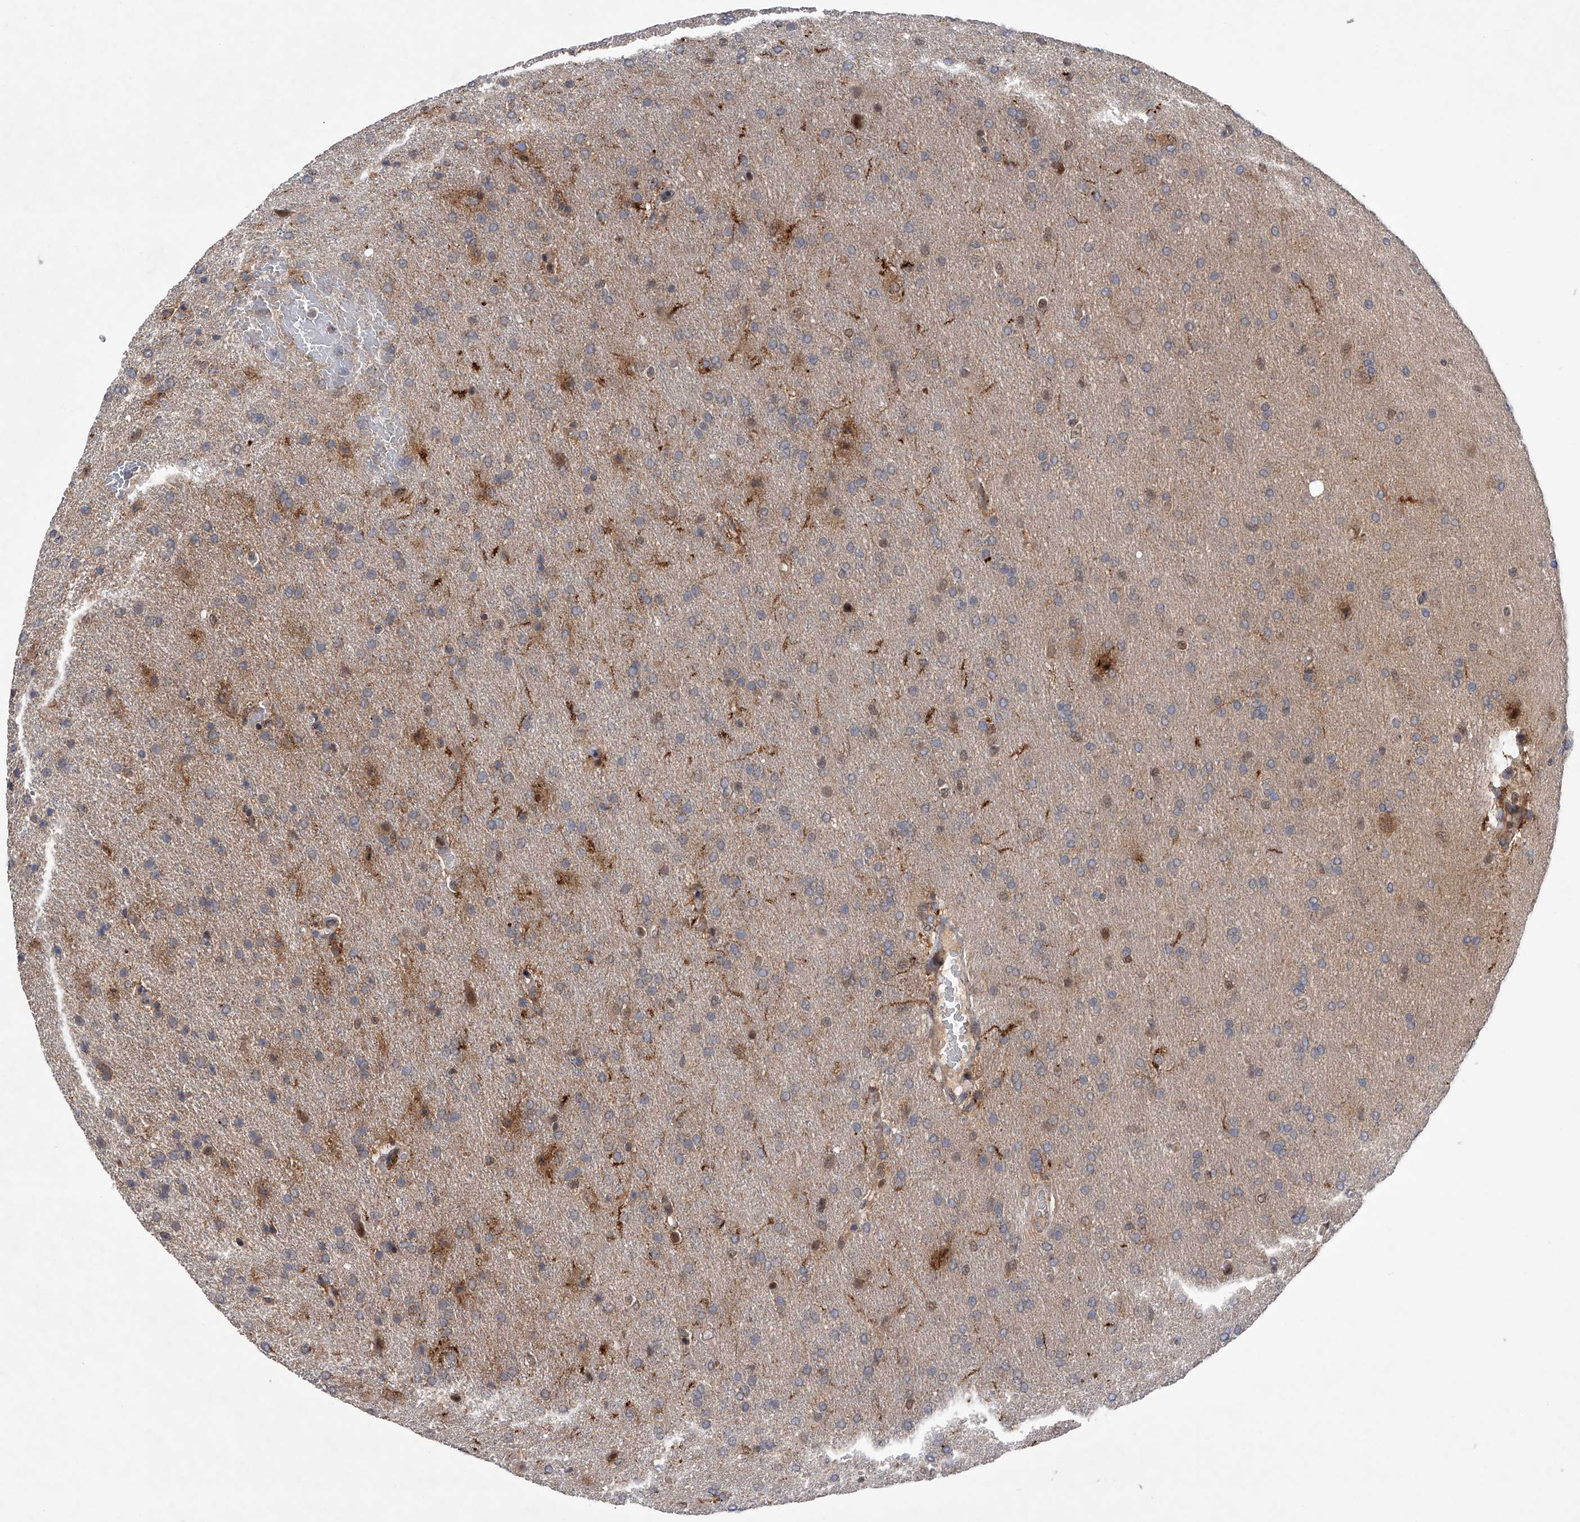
{"staining": {"intensity": "weak", "quantity": "<25%", "location": "cytoplasmic/membranous"}, "tissue": "glioma", "cell_type": "Tumor cells", "image_type": "cancer", "snomed": [{"axis": "morphology", "description": "Glioma, malignant, High grade"}, {"axis": "topography", "description": "Brain"}], "caption": "The IHC histopathology image has no significant staining in tumor cells of glioma tissue.", "gene": "RWDD2A", "patient": {"sex": "male", "age": 72}}